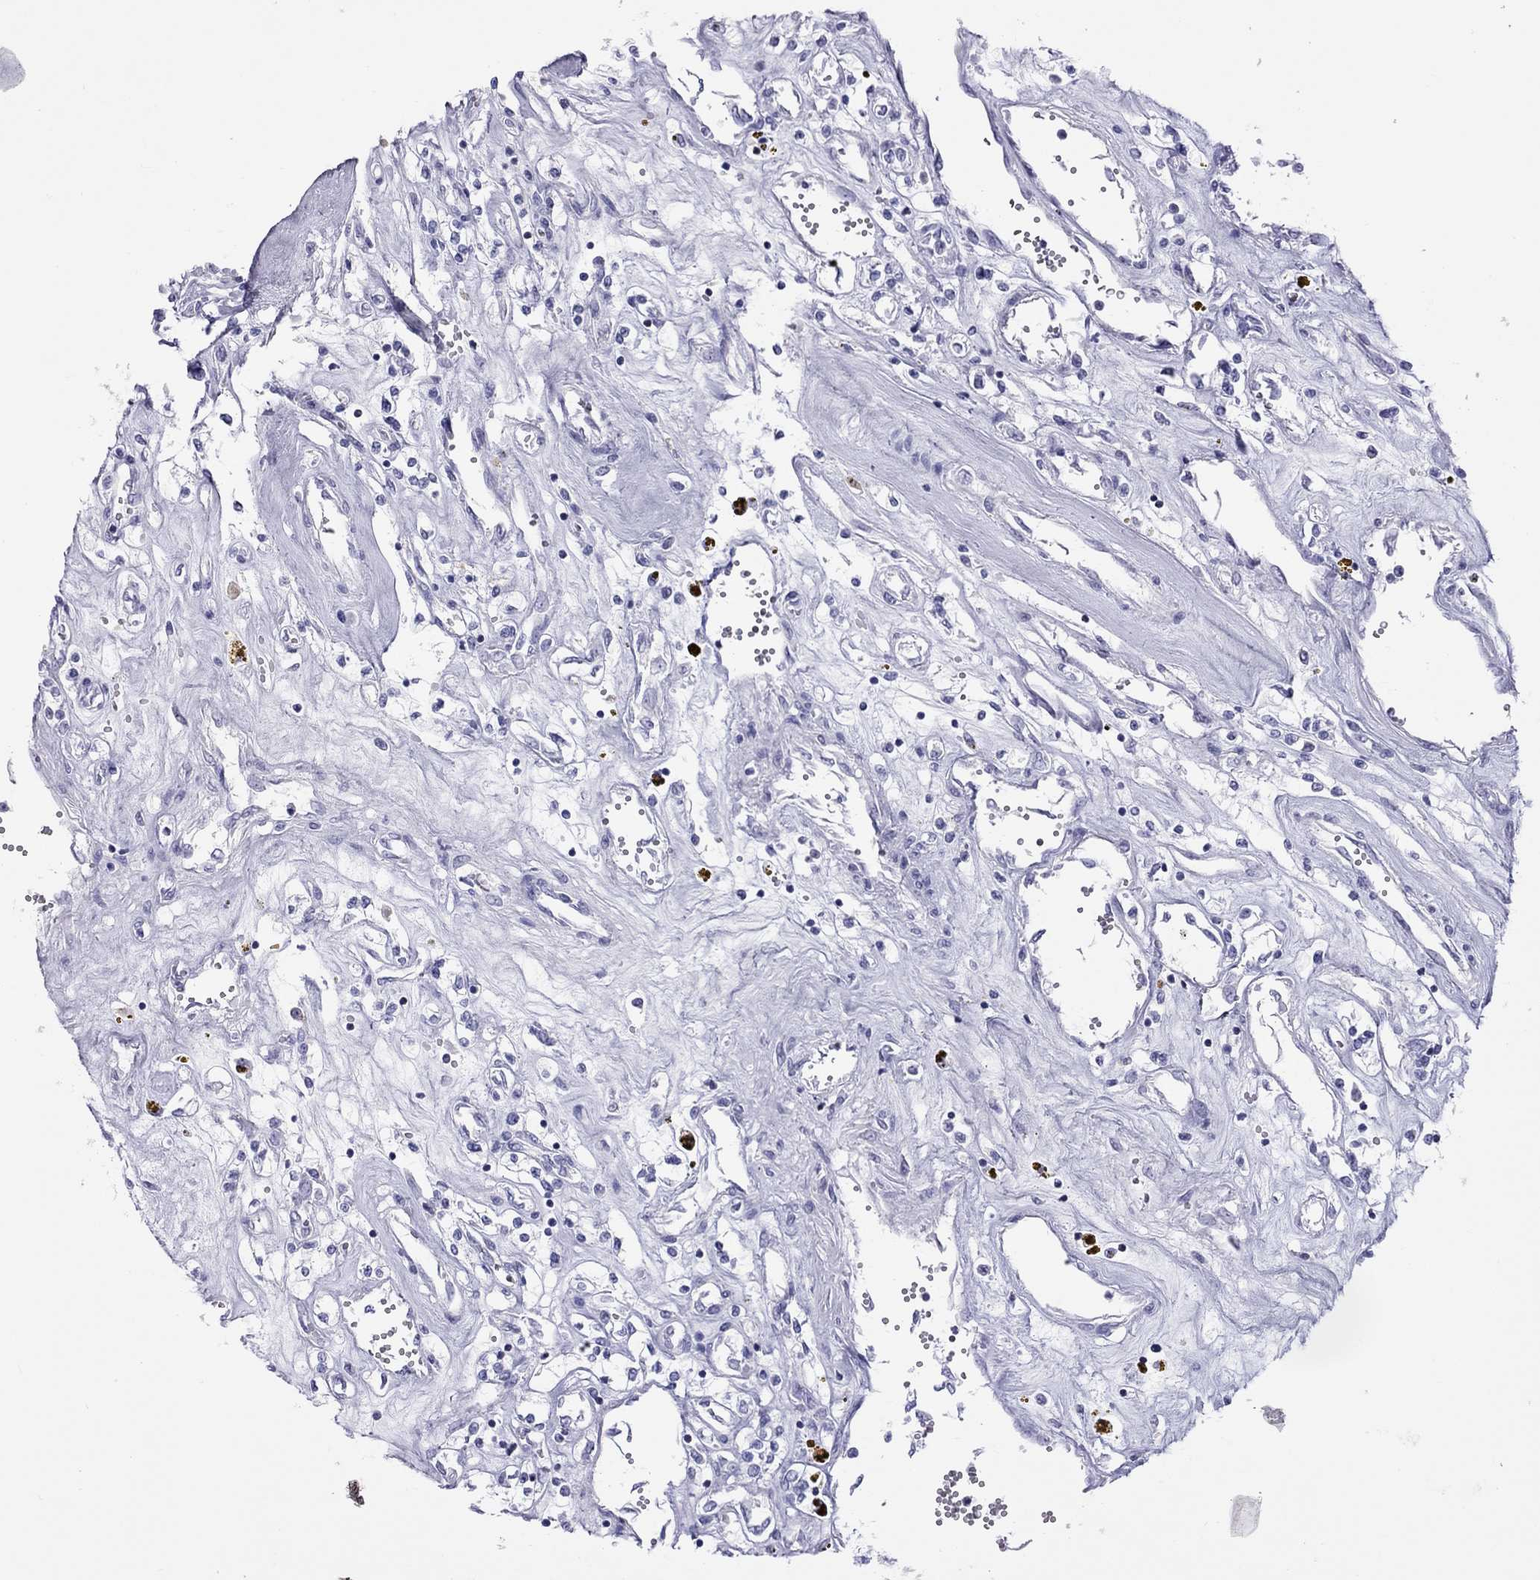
{"staining": {"intensity": "negative", "quantity": "none", "location": "none"}, "tissue": "renal cancer", "cell_type": "Tumor cells", "image_type": "cancer", "snomed": [{"axis": "morphology", "description": "Adenocarcinoma, NOS"}, {"axis": "topography", "description": "Kidney"}], "caption": "IHC photomicrograph of neoplastic tissue: human adenocarcinoma (renal) stained with DAB shows no significant protein positivity in tumor cells. (IHC, brightfield microscopy, high magnification).", "gene": "STAG3", "patient": {"sex": "female", "age": 59}}